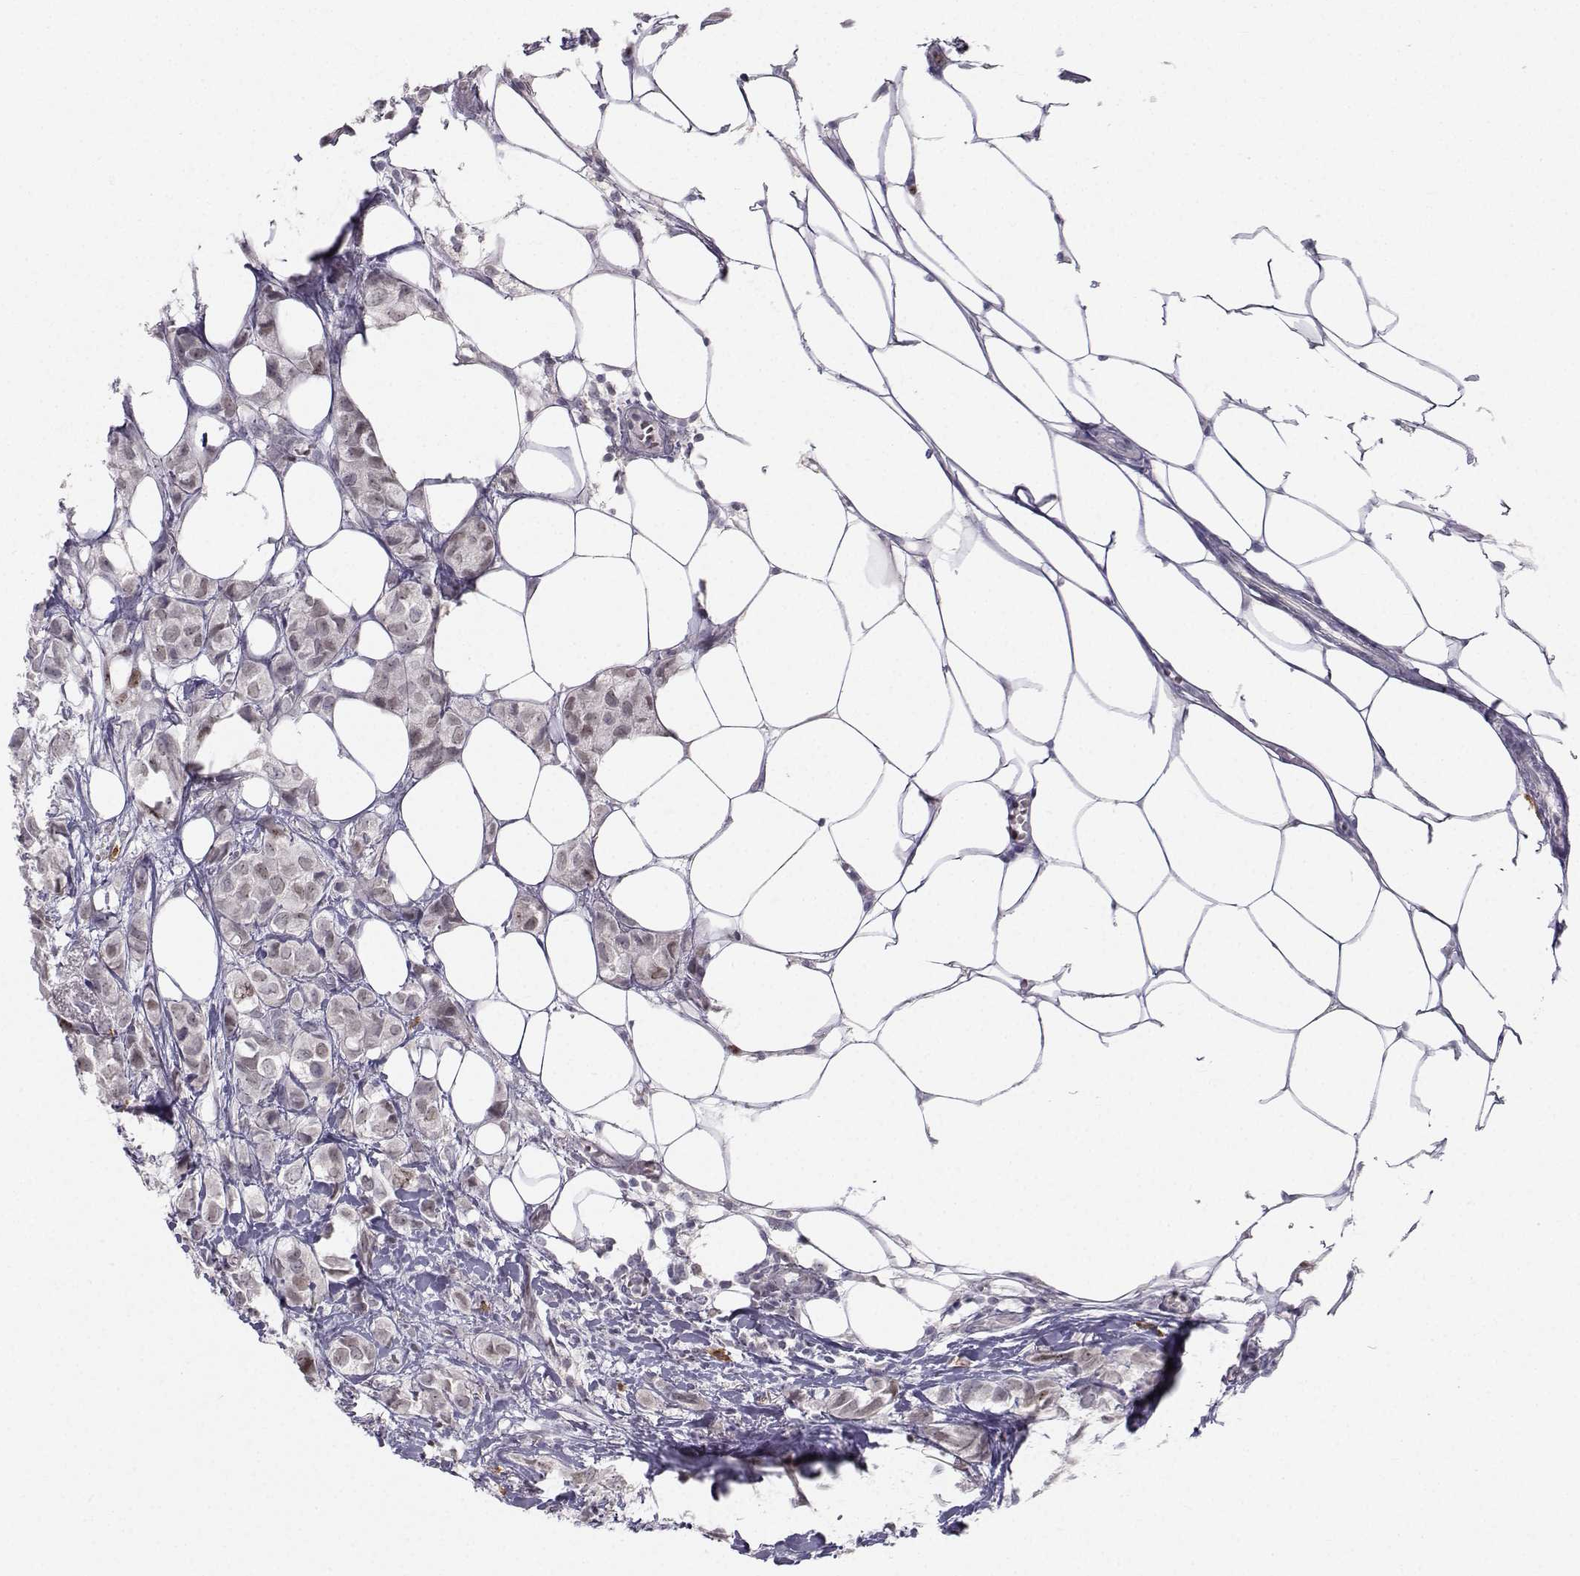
{"staining": {"intensity": "weak", "quantity": "<25%", "location": "nuclear"}, "tissue": "breast cancer", "cell_type": "Tumor cells", "image_type": "cancer", "snomed": [{"axis": "morphology", "description": "Duct carcinoma"}, {"axis": "topography", "description": "Breast"}], "caption": "Protein analysis of breast intraductal carcinoma demonstrates no significant staining in tumor cells. (Brightfield microscopy of DAB (3,3'-diaminobenzidine) immunohistochemistry (IHC) at high magnification).", "gene": "LRP8", "patient": {"sex": "female", "age": 85}}